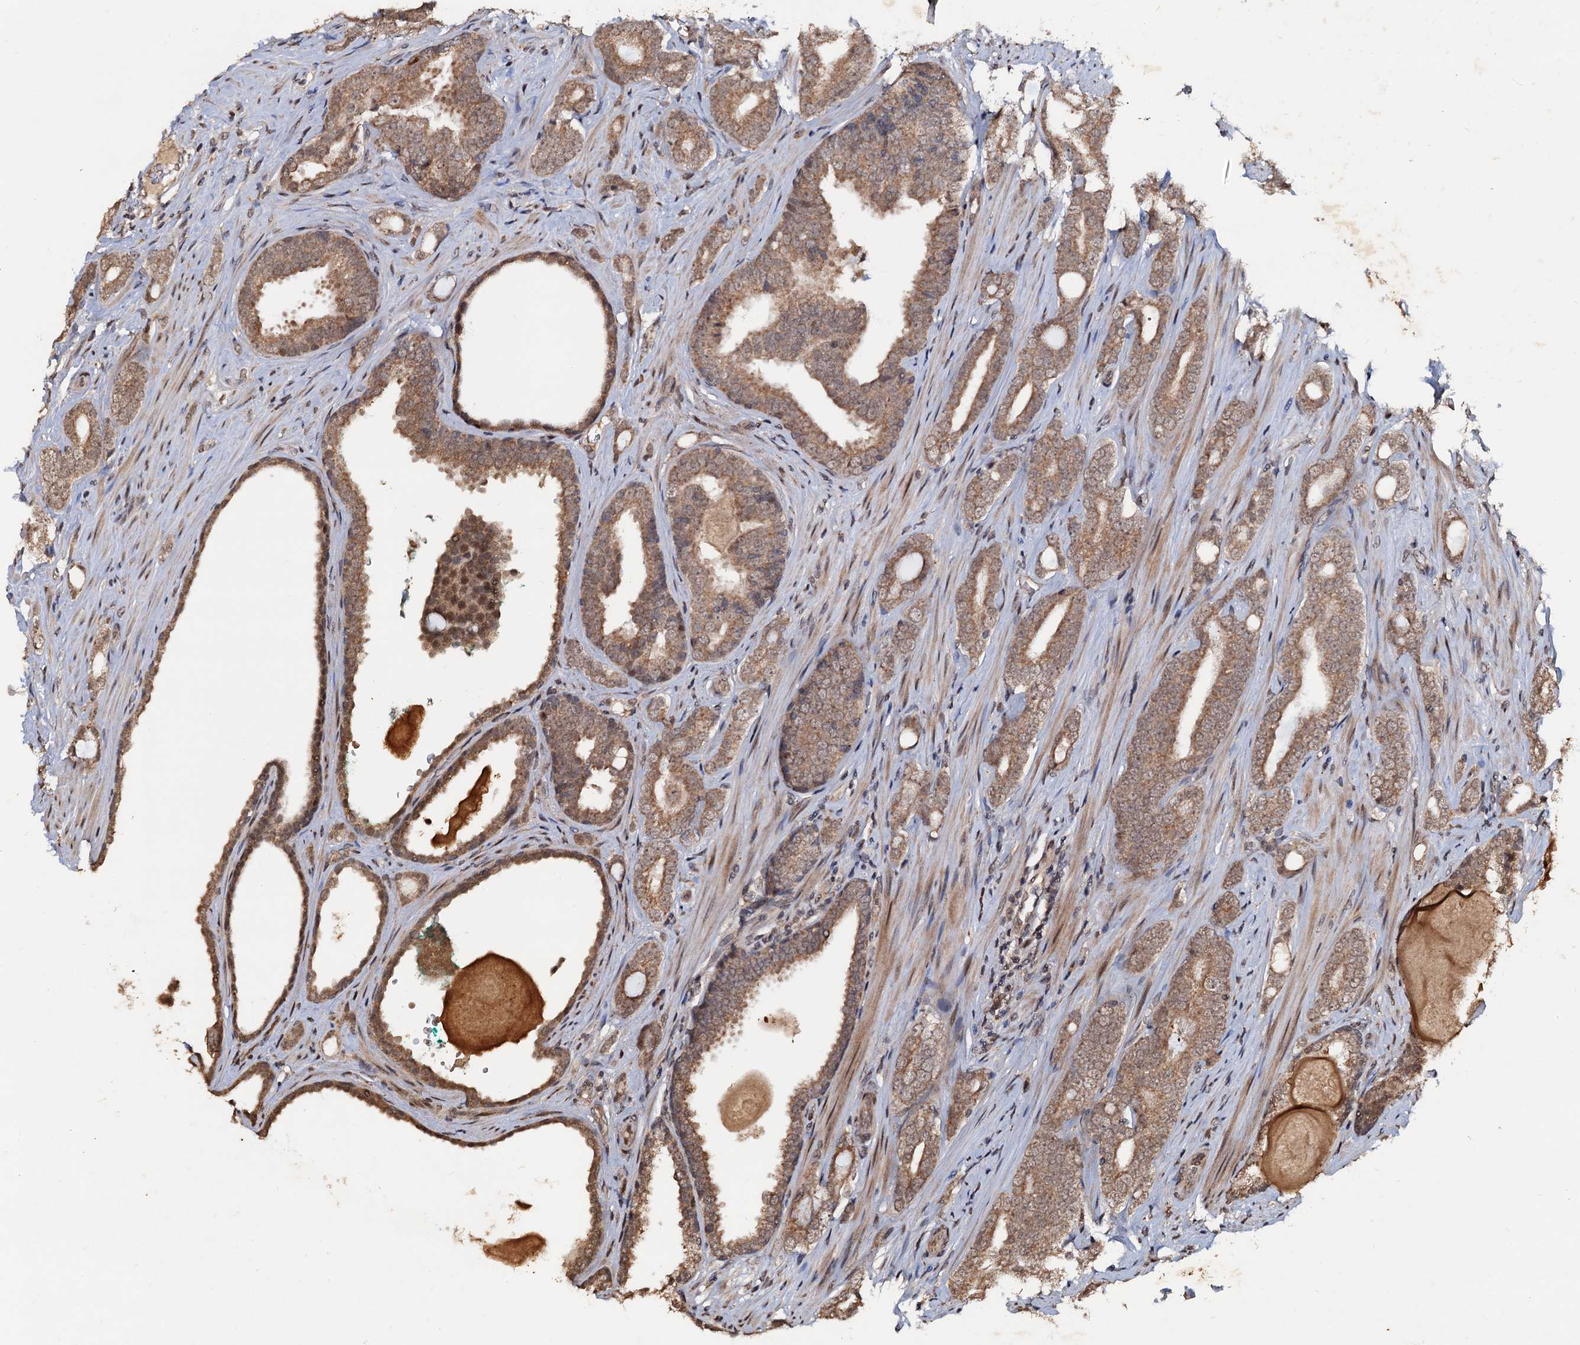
{"staining": {"intensity": "moderate", "quantity": ">75%", "location": "cytoplasmic/membranous,nuclear"}, "tissue": "prostate cancer", "cell_type": "Tumor cells", "image_type": "cancer", "snomed": [{"axis": "morphology", "description": "Adenocarcinoma, High grade"}, {"axis": "topography", "description": "Prostate"}], "caption": "A micrograph of human adenocarcinoma (high-grade) (prostate) stained for a protein displays moderate cytoplasmic/membranous and nuclear brown staining in tumor cells.", "gene": "REP15", "patient": {"sex": "male", "age": 63}}